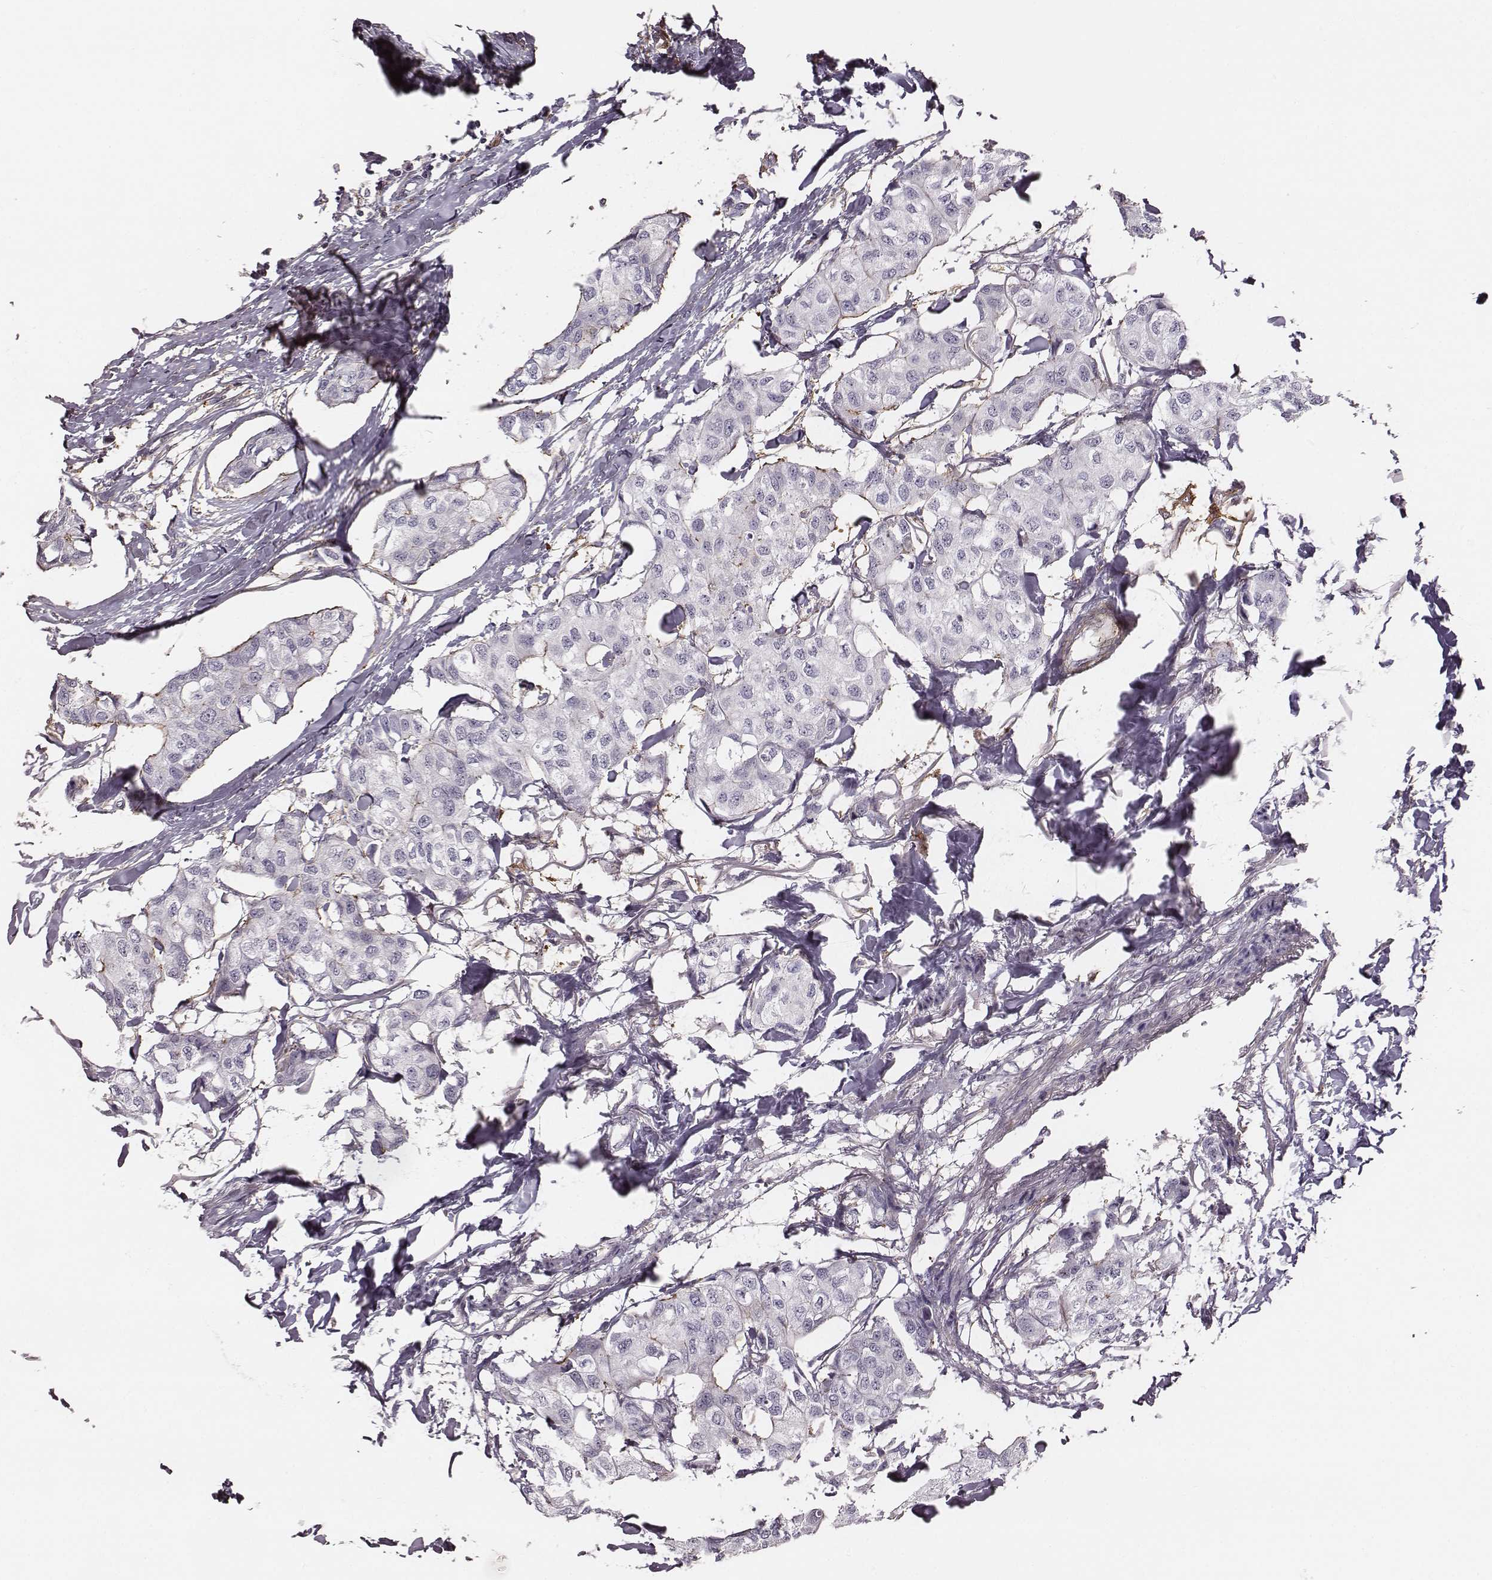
{"staining": {"intensity": "negative", "quantity": "none", "location": "none"}, "tissue": "breast cancer", "cell_type": "Tumor cells", "image_type": "cancer", "snomed": [{"axis": "morphology", "description": "Duct carcinoma"}, {"axis": "topography", "description": "Breast"}], "caption": "Immunohistochemistry (IHC) image of human breast cancer stained for a protein (brown), which displays no positivity in tumor cells. (DAB IHC visualized using brightfield microscopy, high magnification).", "gene": "ZYX", "patient": {"sex": "female", "age": 80}}